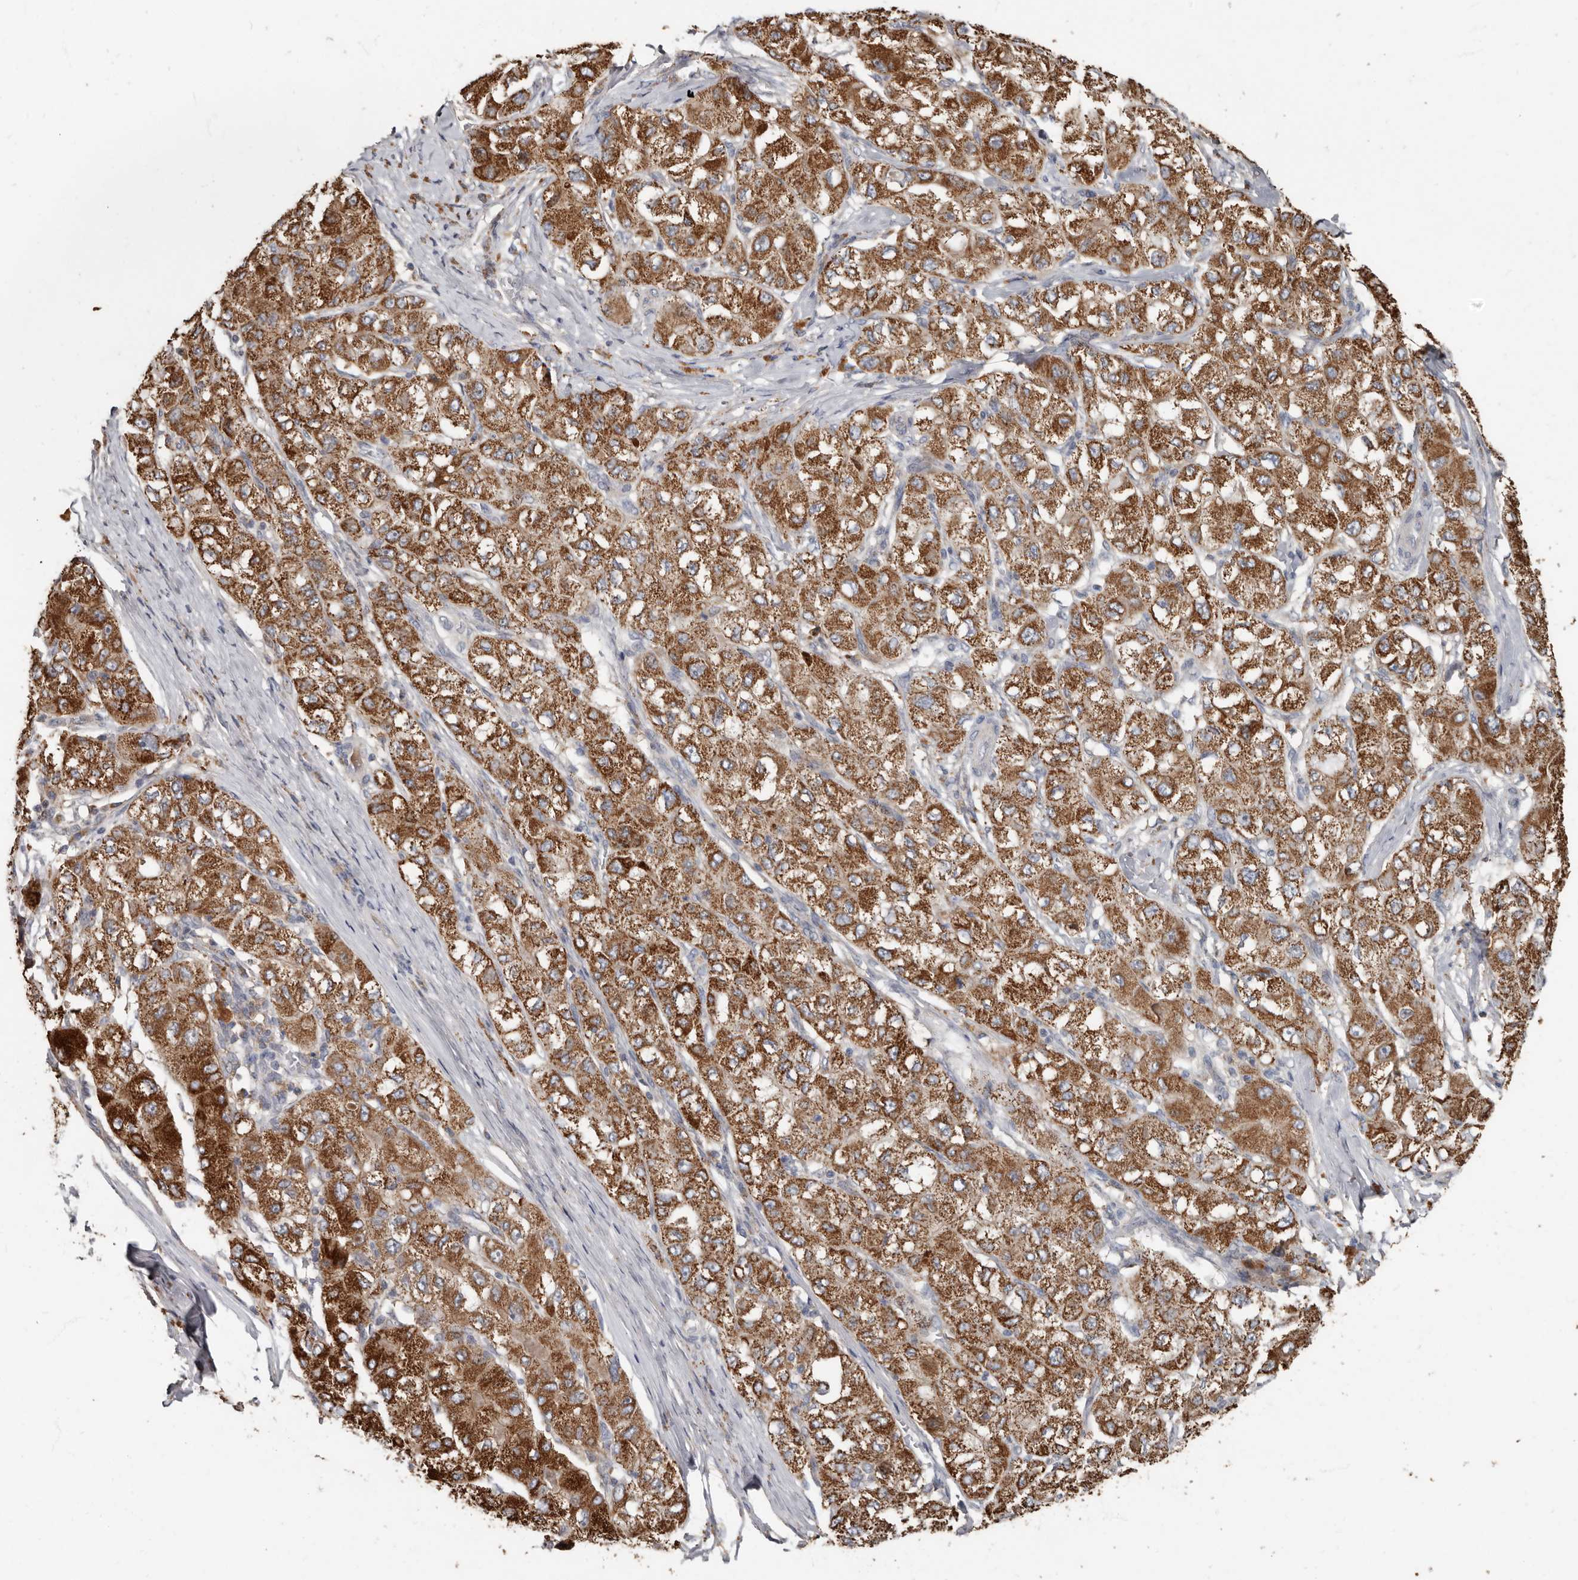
{"staining": {"intensity": "strong", "quantity": ">75%", "location": "cytoplasmic/membranous"}, "tissue": "liver cancer", "cell_type": "Tumor cells", "image_type": "cancer", "snomed": [{"axis": "morphology", "description": "Carcinoma, Hepatocellular, NOS"}, {"axis": "topography", "description": "Liver"}], "caption": "Liver cancer stained with a brown dye displays strong cytoplasmic/membranous positive expression in about >75% of tumor cells.", "gene": "KIF26B", "patient": {"sex": "male", "age": 80}}